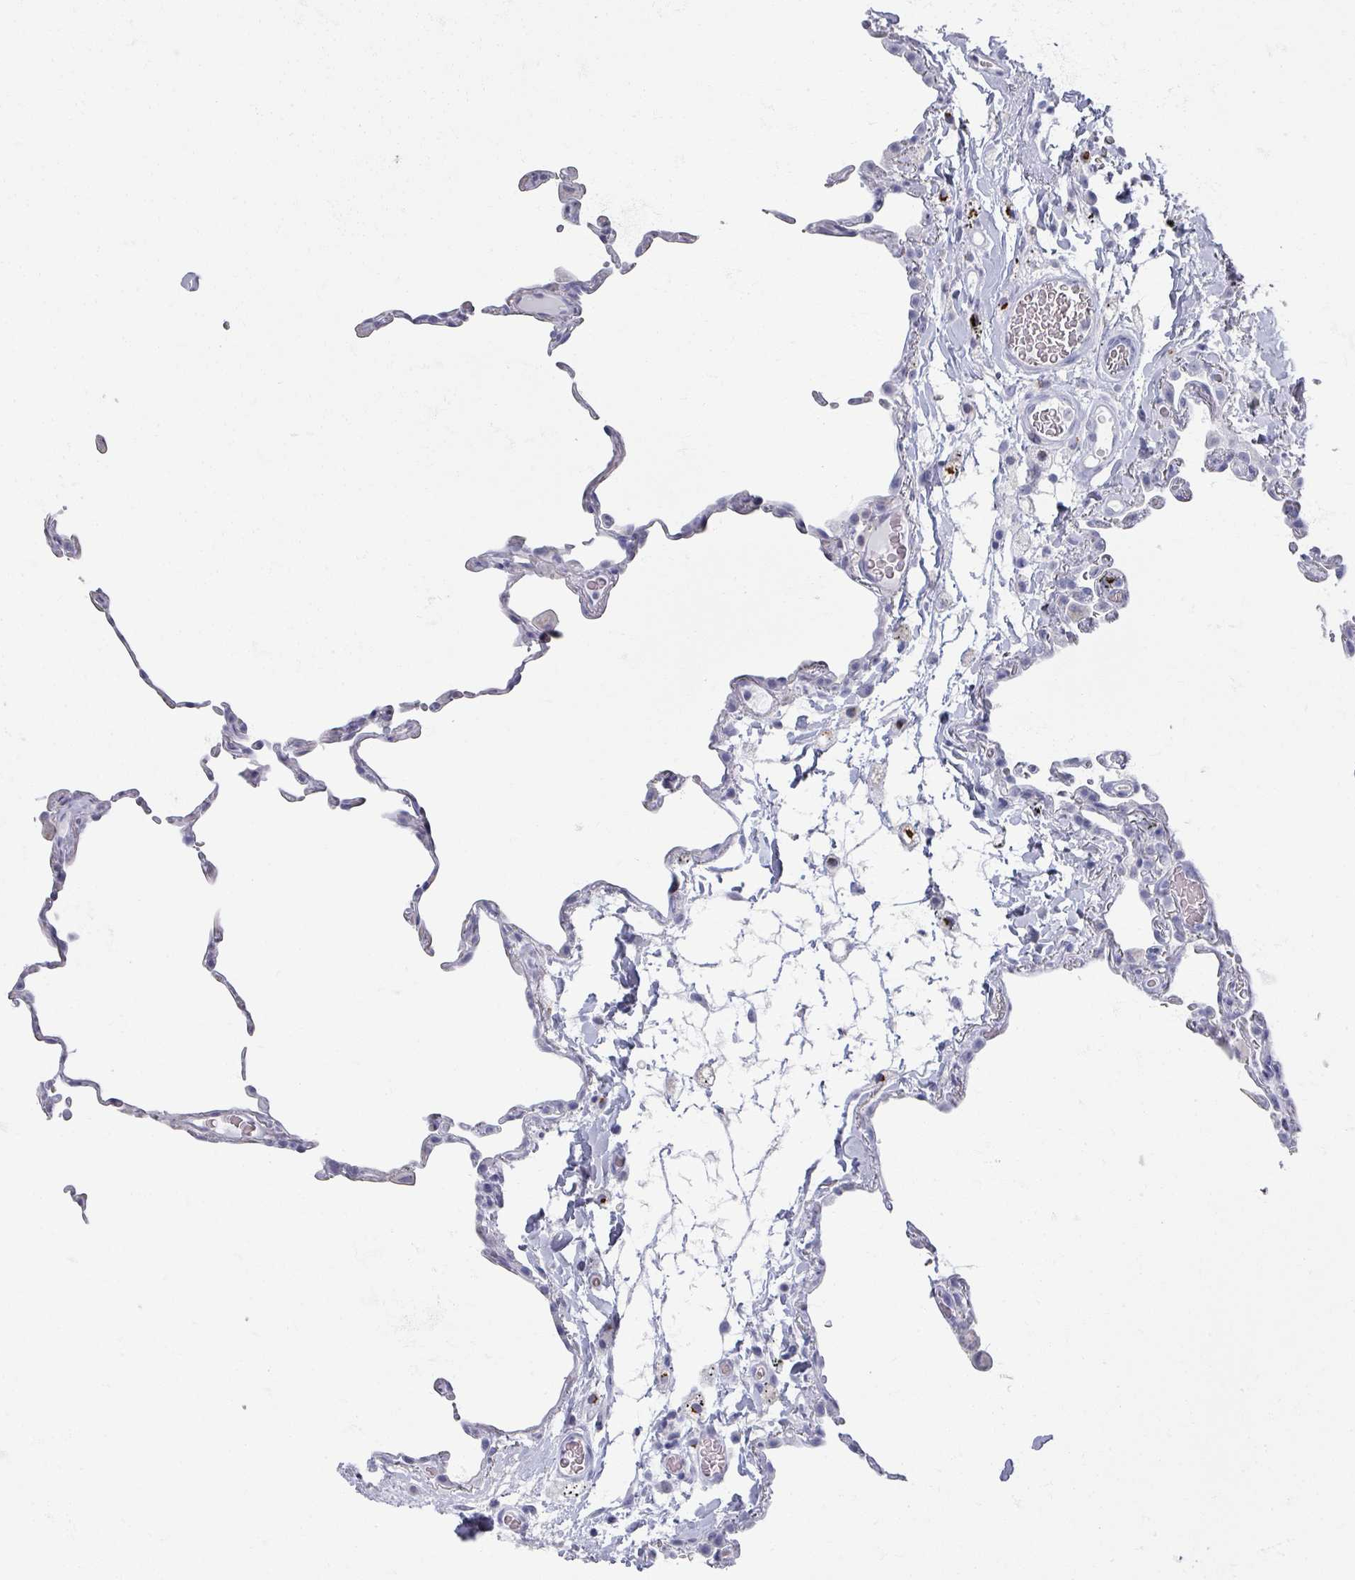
{"staining": {"intensity": "negative", "quantity": "none", "location": "none"}, "tissue": "lung", "cell_type": "Alveolar cells", "image_type": "normal", "snomed": [{"axis": "morphology", "description": "Normal tissue, NOS"}, {"axis": "topography", "description": "Lung"}], "caption": "Immunohistochemistry histopathology image of unremarkable lung stained for a protein (brown), which demonstrates no staining in alveolar cells.", "gene": "OMG", "patient": {"sex": "female", "age": 57}}